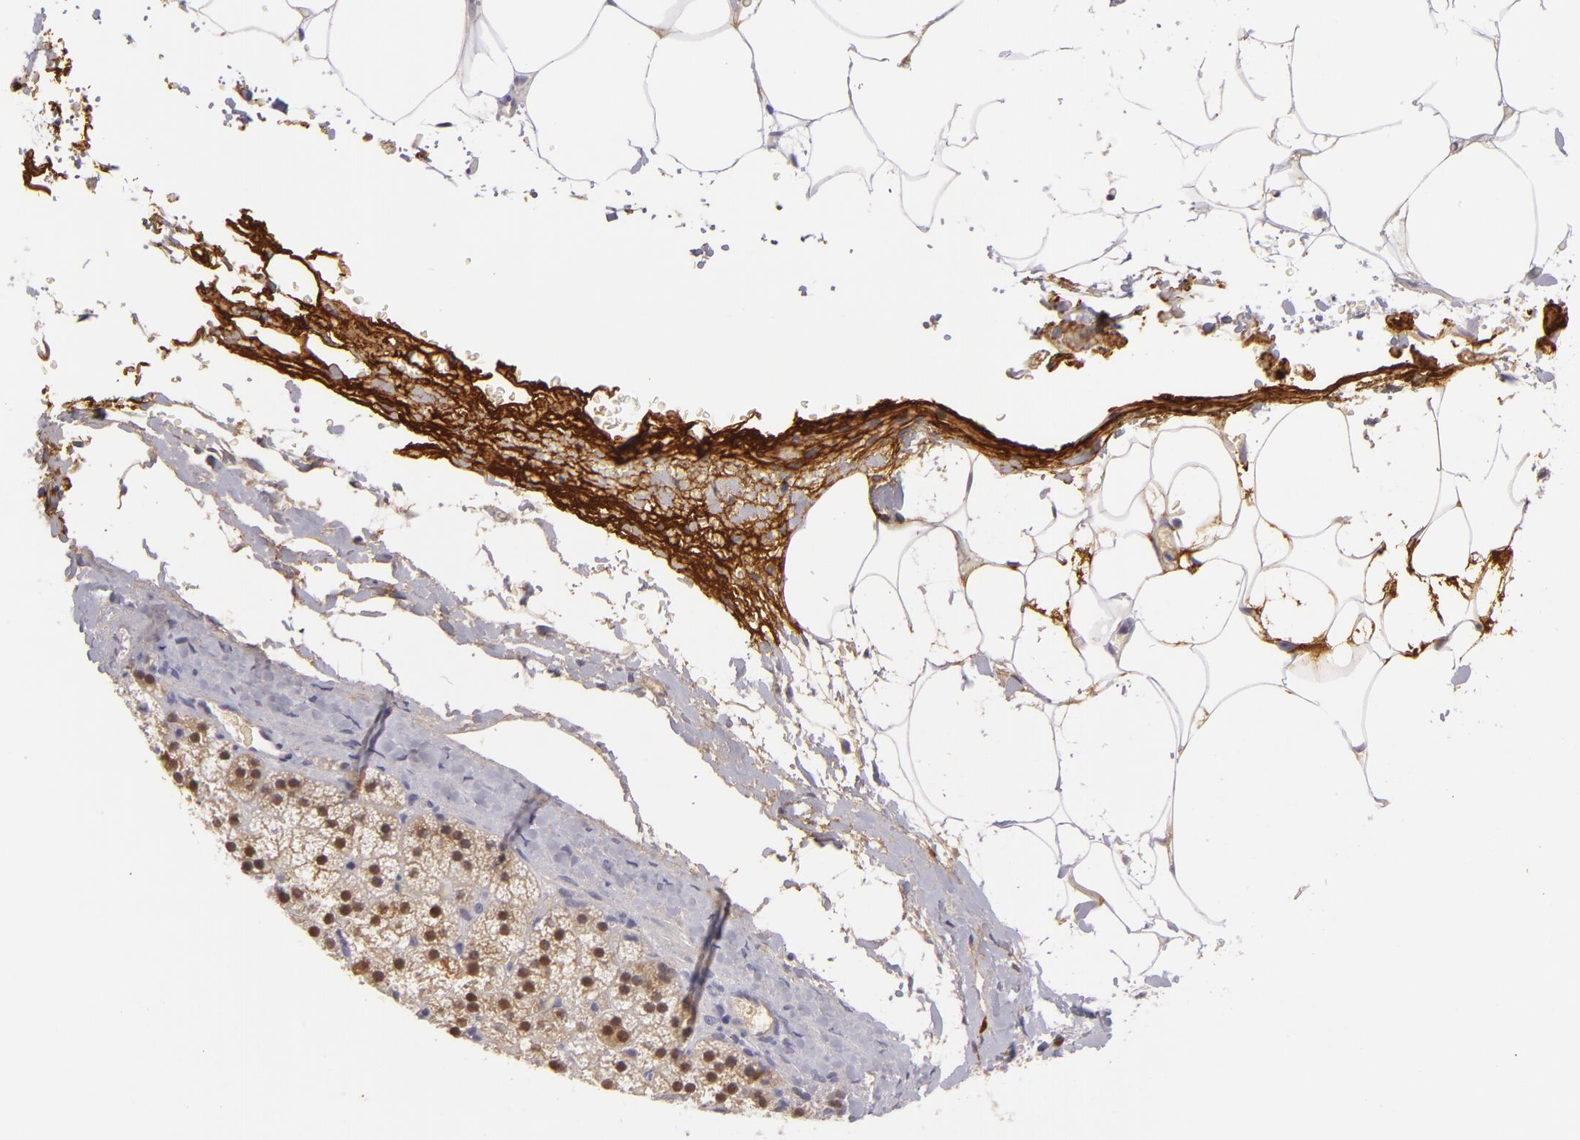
{"staining": {"intensity": "negative", "quantity": "none", "location": "none"}, "tissue": "adrenal gland", "cell_type": "Glandular cells", "image_type": "normal", "snomed": [{"axis": "morphology", "description": "Normal tissue, NOS"}, {"axis": "topography", "description": "Adrenal gland"}], "caption": "Adrenal gland stained for a protein using immunohistochemistry (IHC) reveals no positivity glandular cells.", "gene": "CTNNB1", "patient": {"sex": "male", "age": 35}}